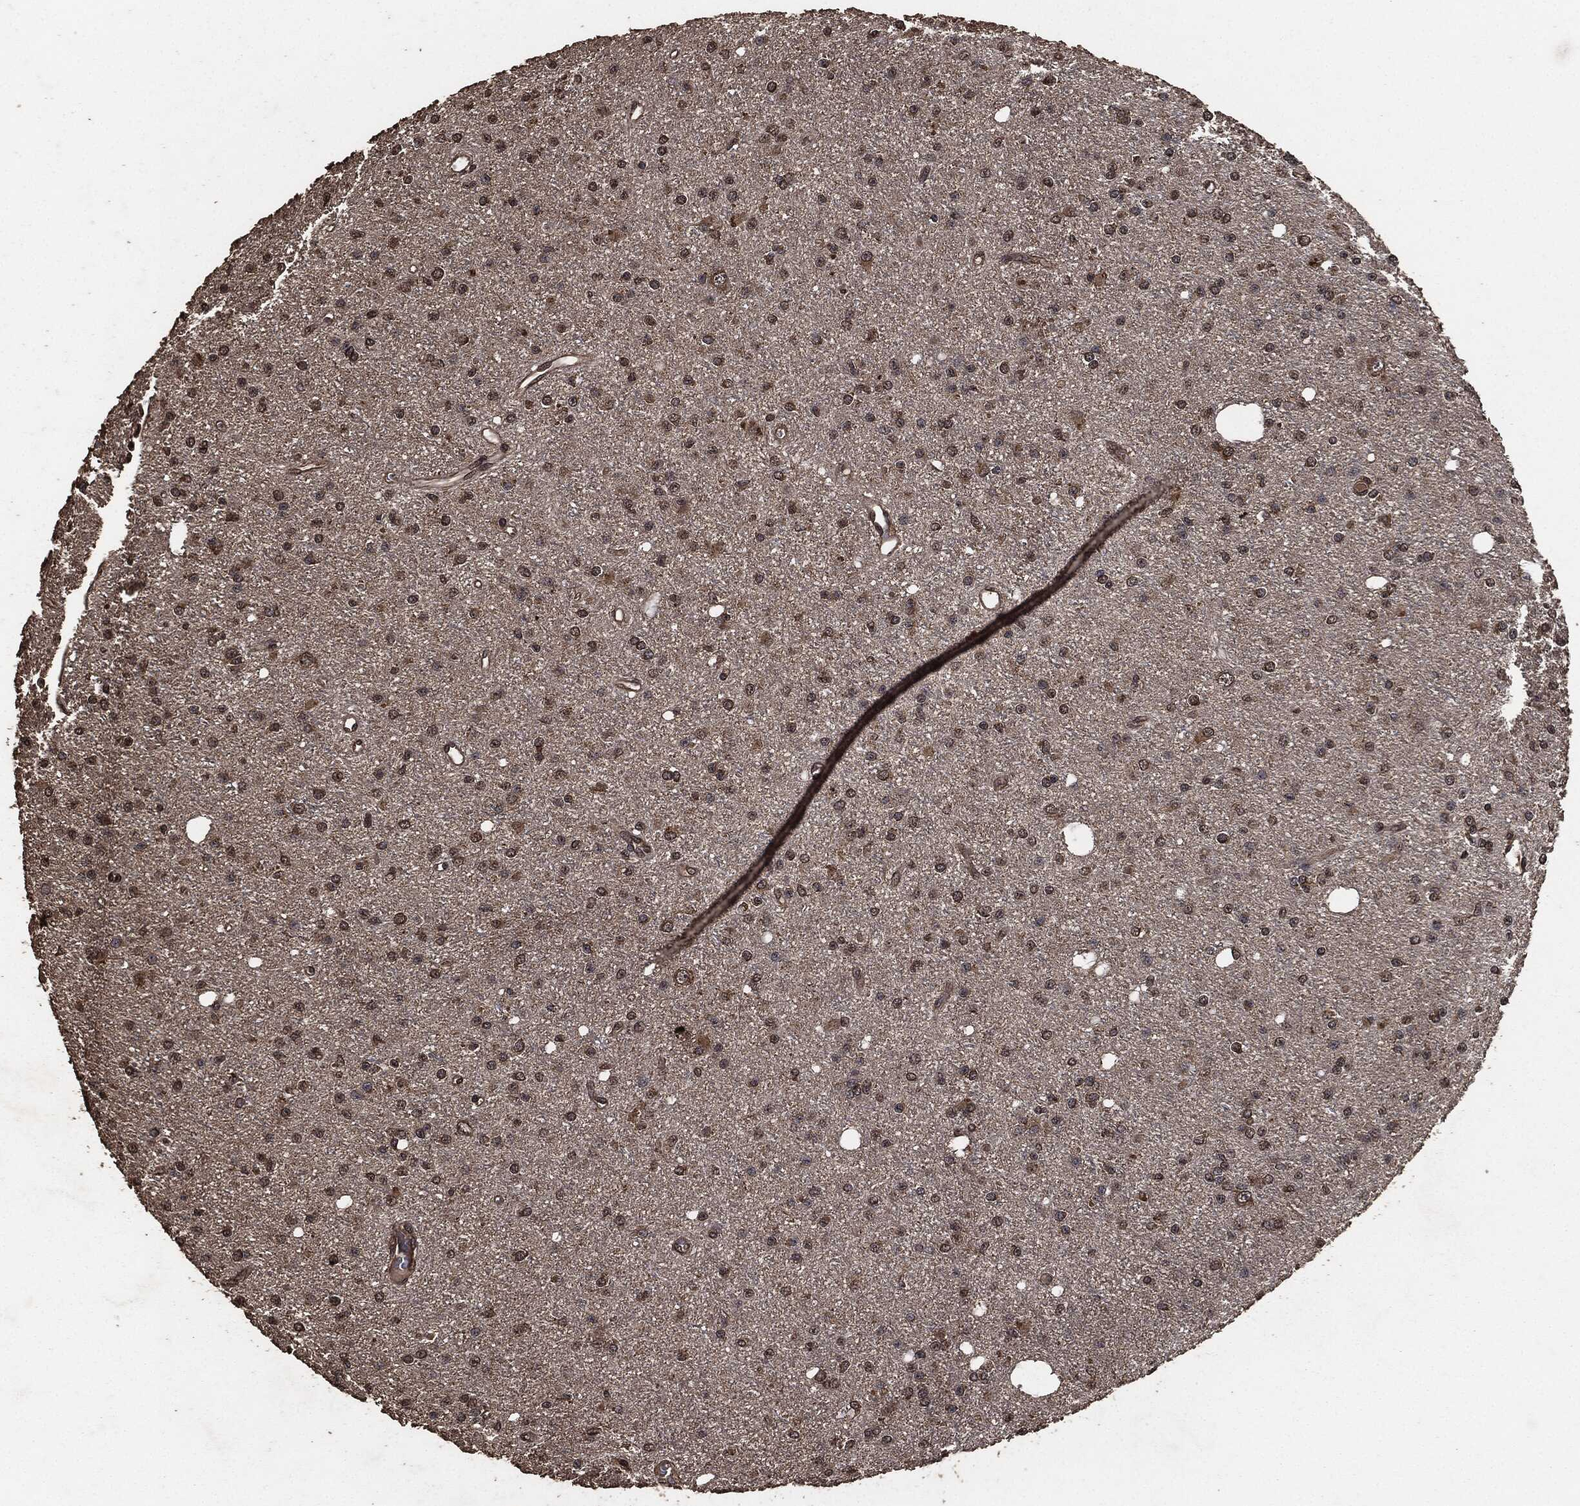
{"staining": {"intensity": "moderate", "quantity": ">75%", "location": "cytoplasmic/membranous"}, "tissue": "glioma", "cell_type": "Tumor cells", "image_type": "cancer", "snomed": [{"axis": "morphology", "description": "Glioma, malignant, Low grade"}, {"axis": "topography", "description": "Brain"}], "caption": "Protein expression analysis of human glioma reveals moderate cytoplasmic/membranous expression in approximately >75% of tumor cells.", "gene": "AKT1S1", "patient": {"sex": "male", "age": 27}}